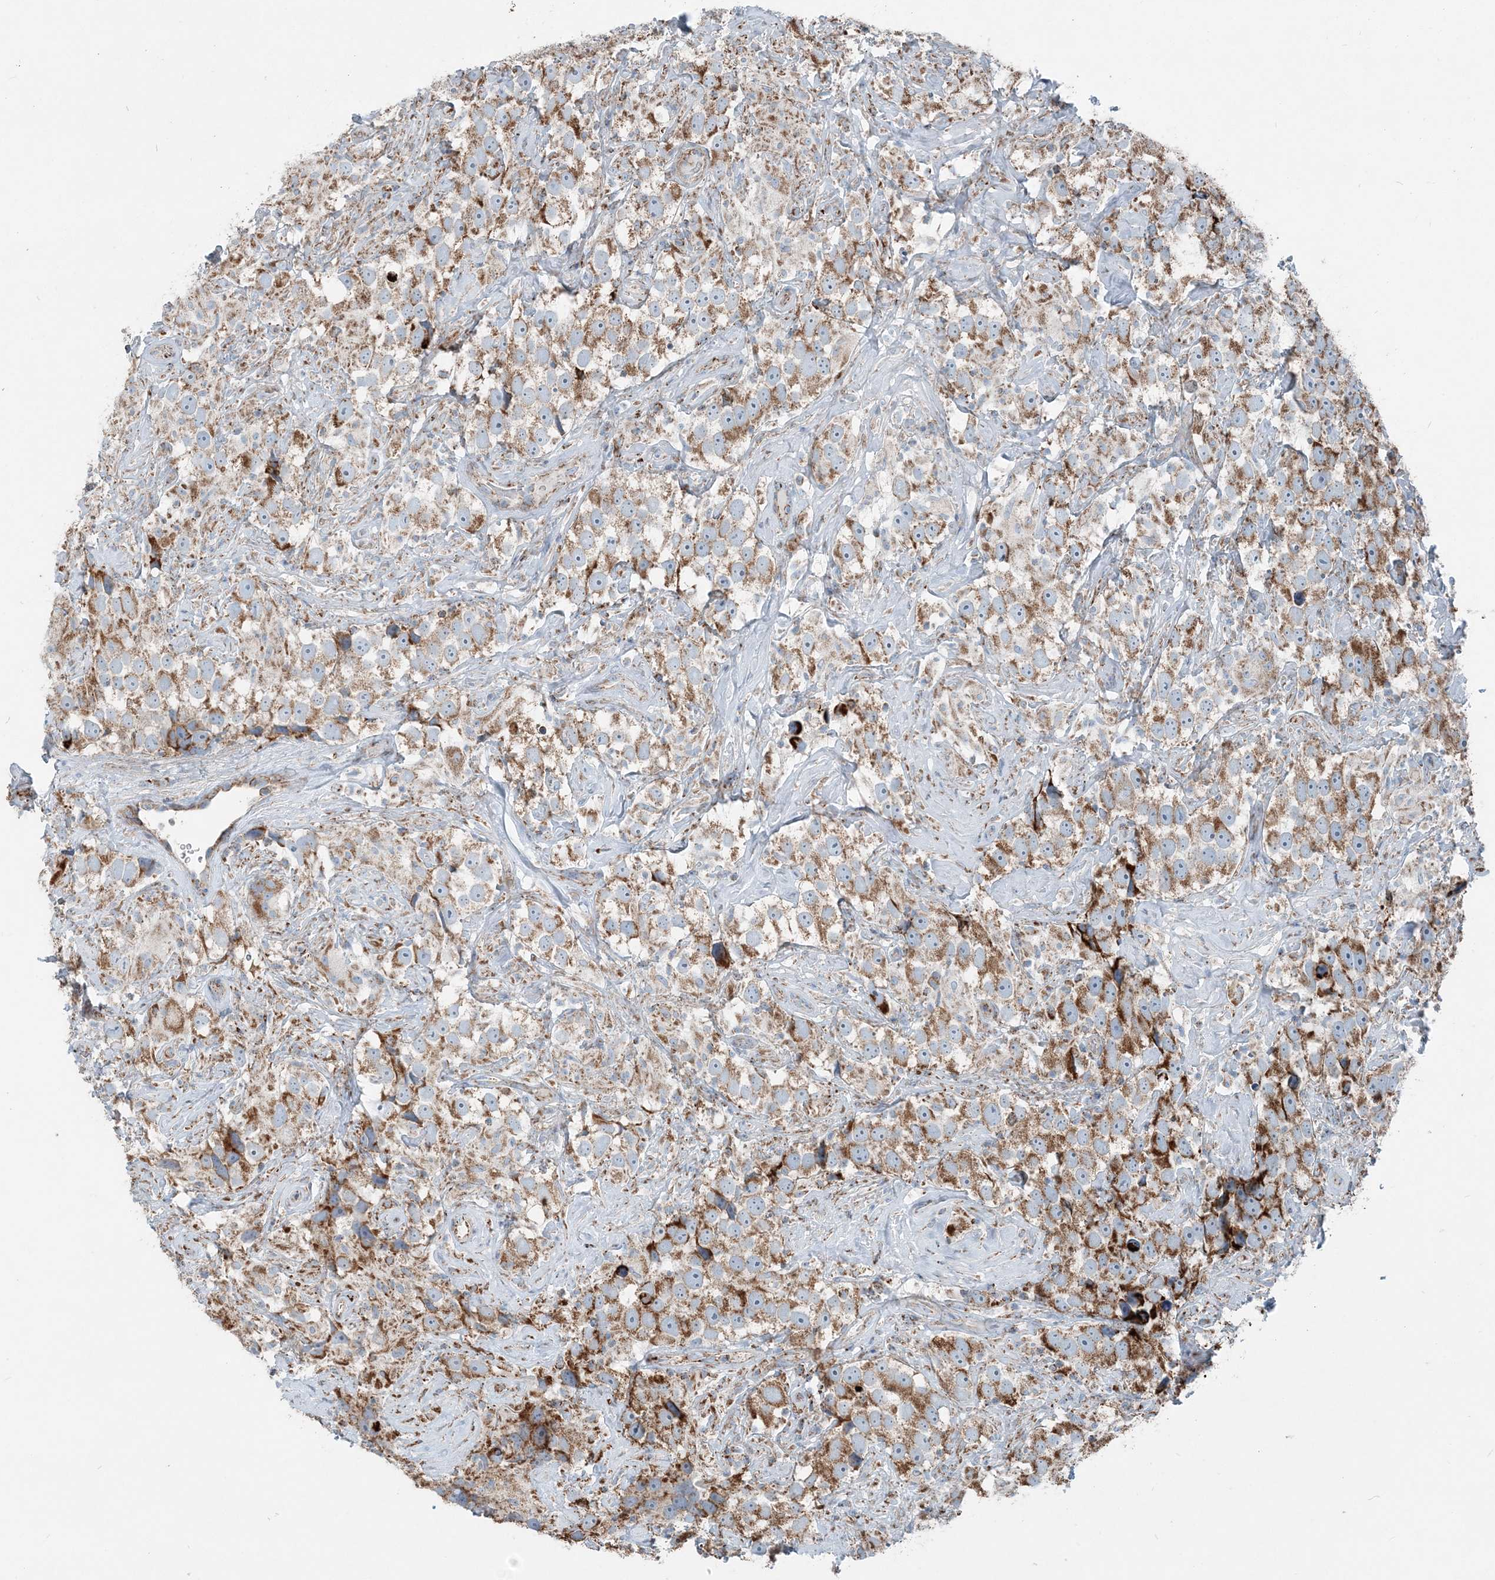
{"staining": {"intensity": "strong", "quantity": "25%-75%", "location": "cytoplasmic/membranous"}, "tissue": "testis cancer", "cell_type": "Tumor cells", "image_type": "cancer", "snomed": [{"axis": "morphology", "description": "Seminoma, NOS"}, {"axis": "topography", "description": "Testis"}], "caption": "Testis seminoma stained for a protein (brown) demonstrates strong cytoplasmic/membranous positive positivity in approximately 25%-75% of tumor cells.", "gene": "INTU", "patient": {"sex": "male", "age": 49}}